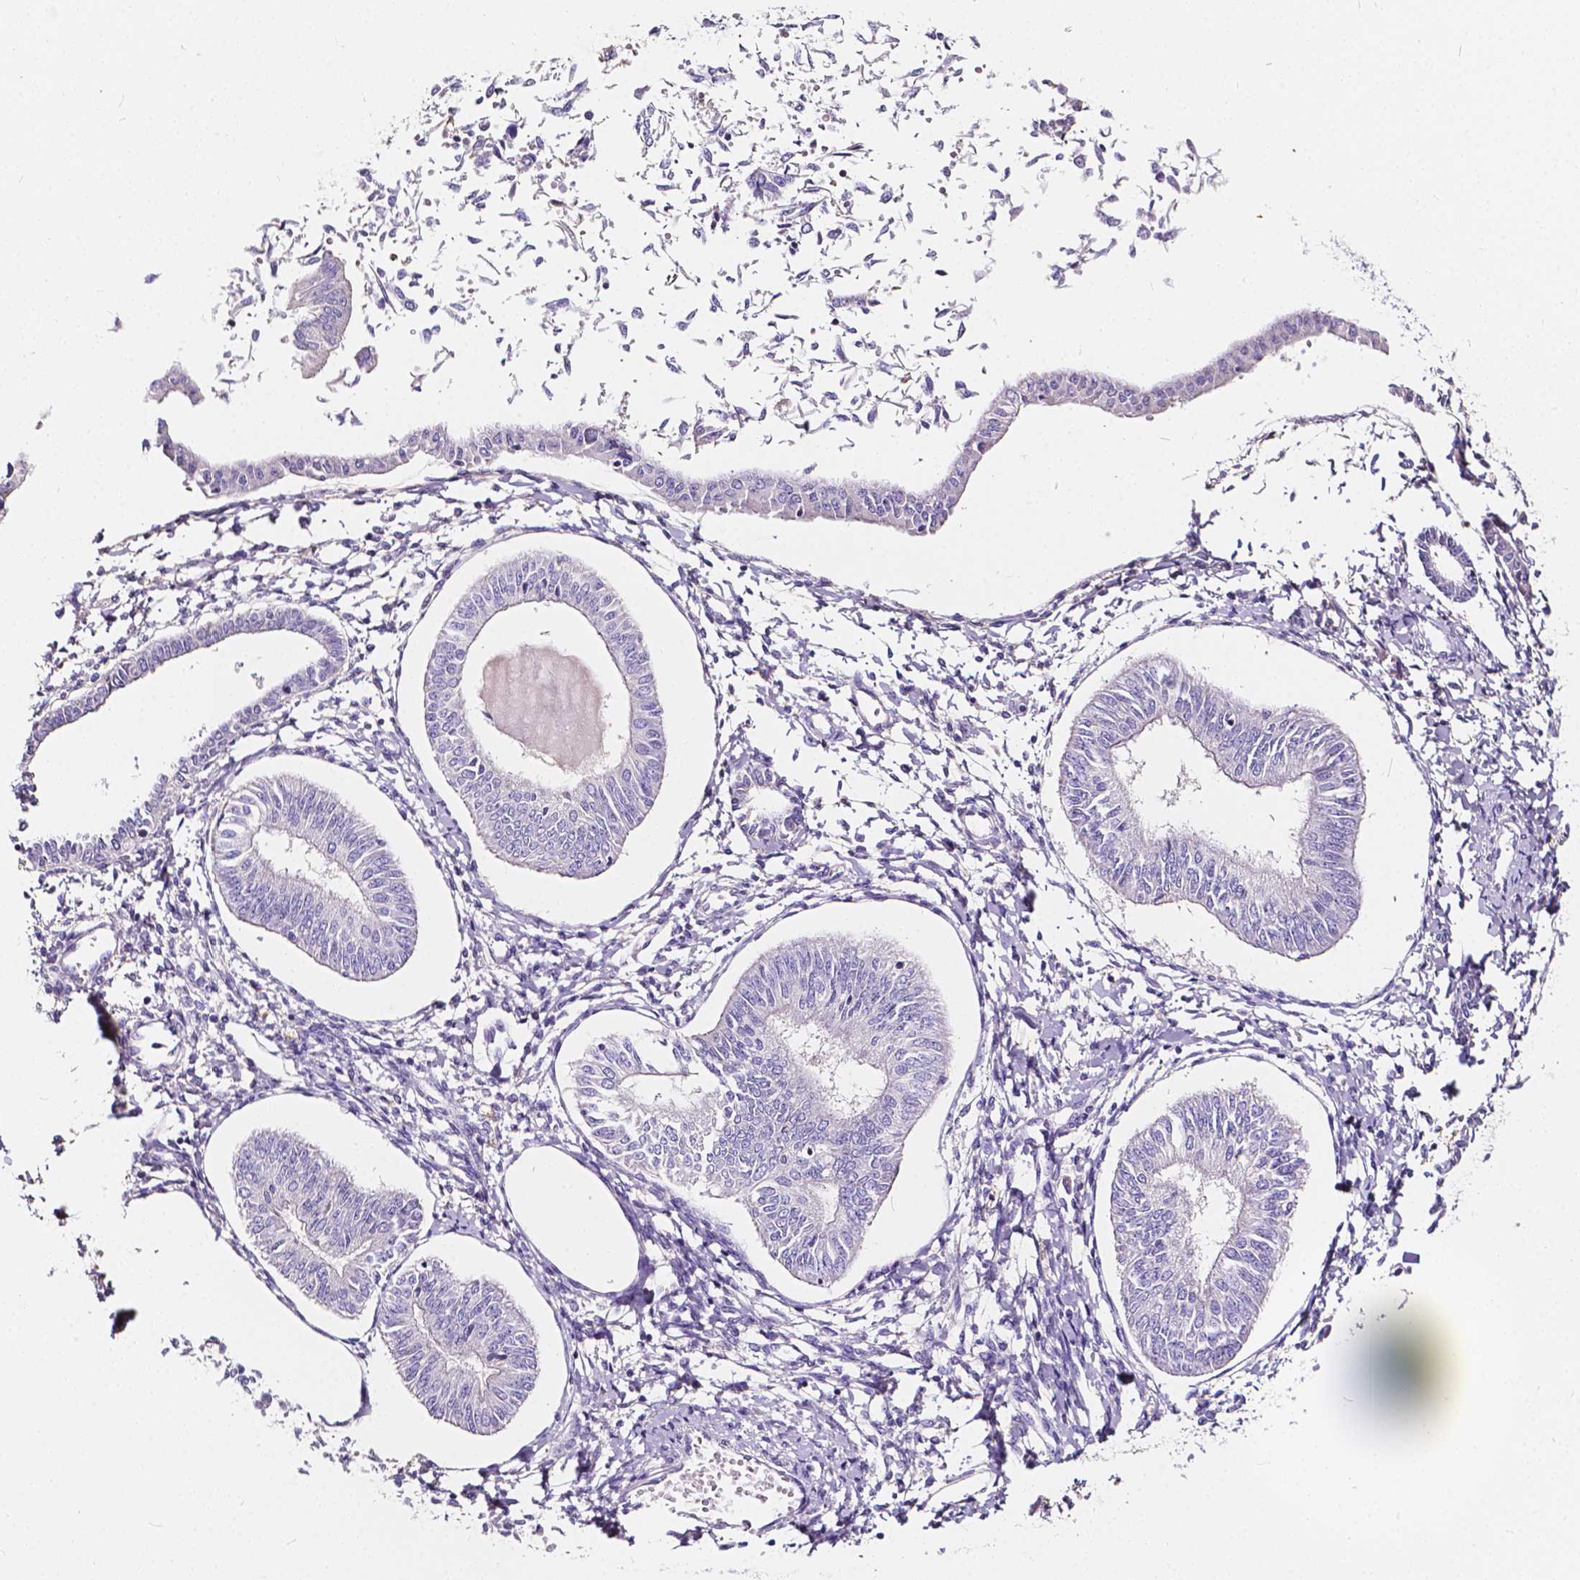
{"staining": {"intensity": "negative", "quantity": "none", "location": "none"}, "tissue": "endometrial cancer", "cell_type": "Tumor cells", "image_type": "cancer", "snomed": [{"axis": "morphology", "description": "Adenocarcinoma, NOS"}, {"axis": "topography", "description": "Endometrium"}], "caption": "High magnification brightfield microscopy of adenocarcinoma (endometrial) stained with DAB (brown) and counterstained with hematoxylin (blue): tumor cells show no significant staining.", "gene": "CLSTN2", "patient": {"sex": "female", "age": 58}}